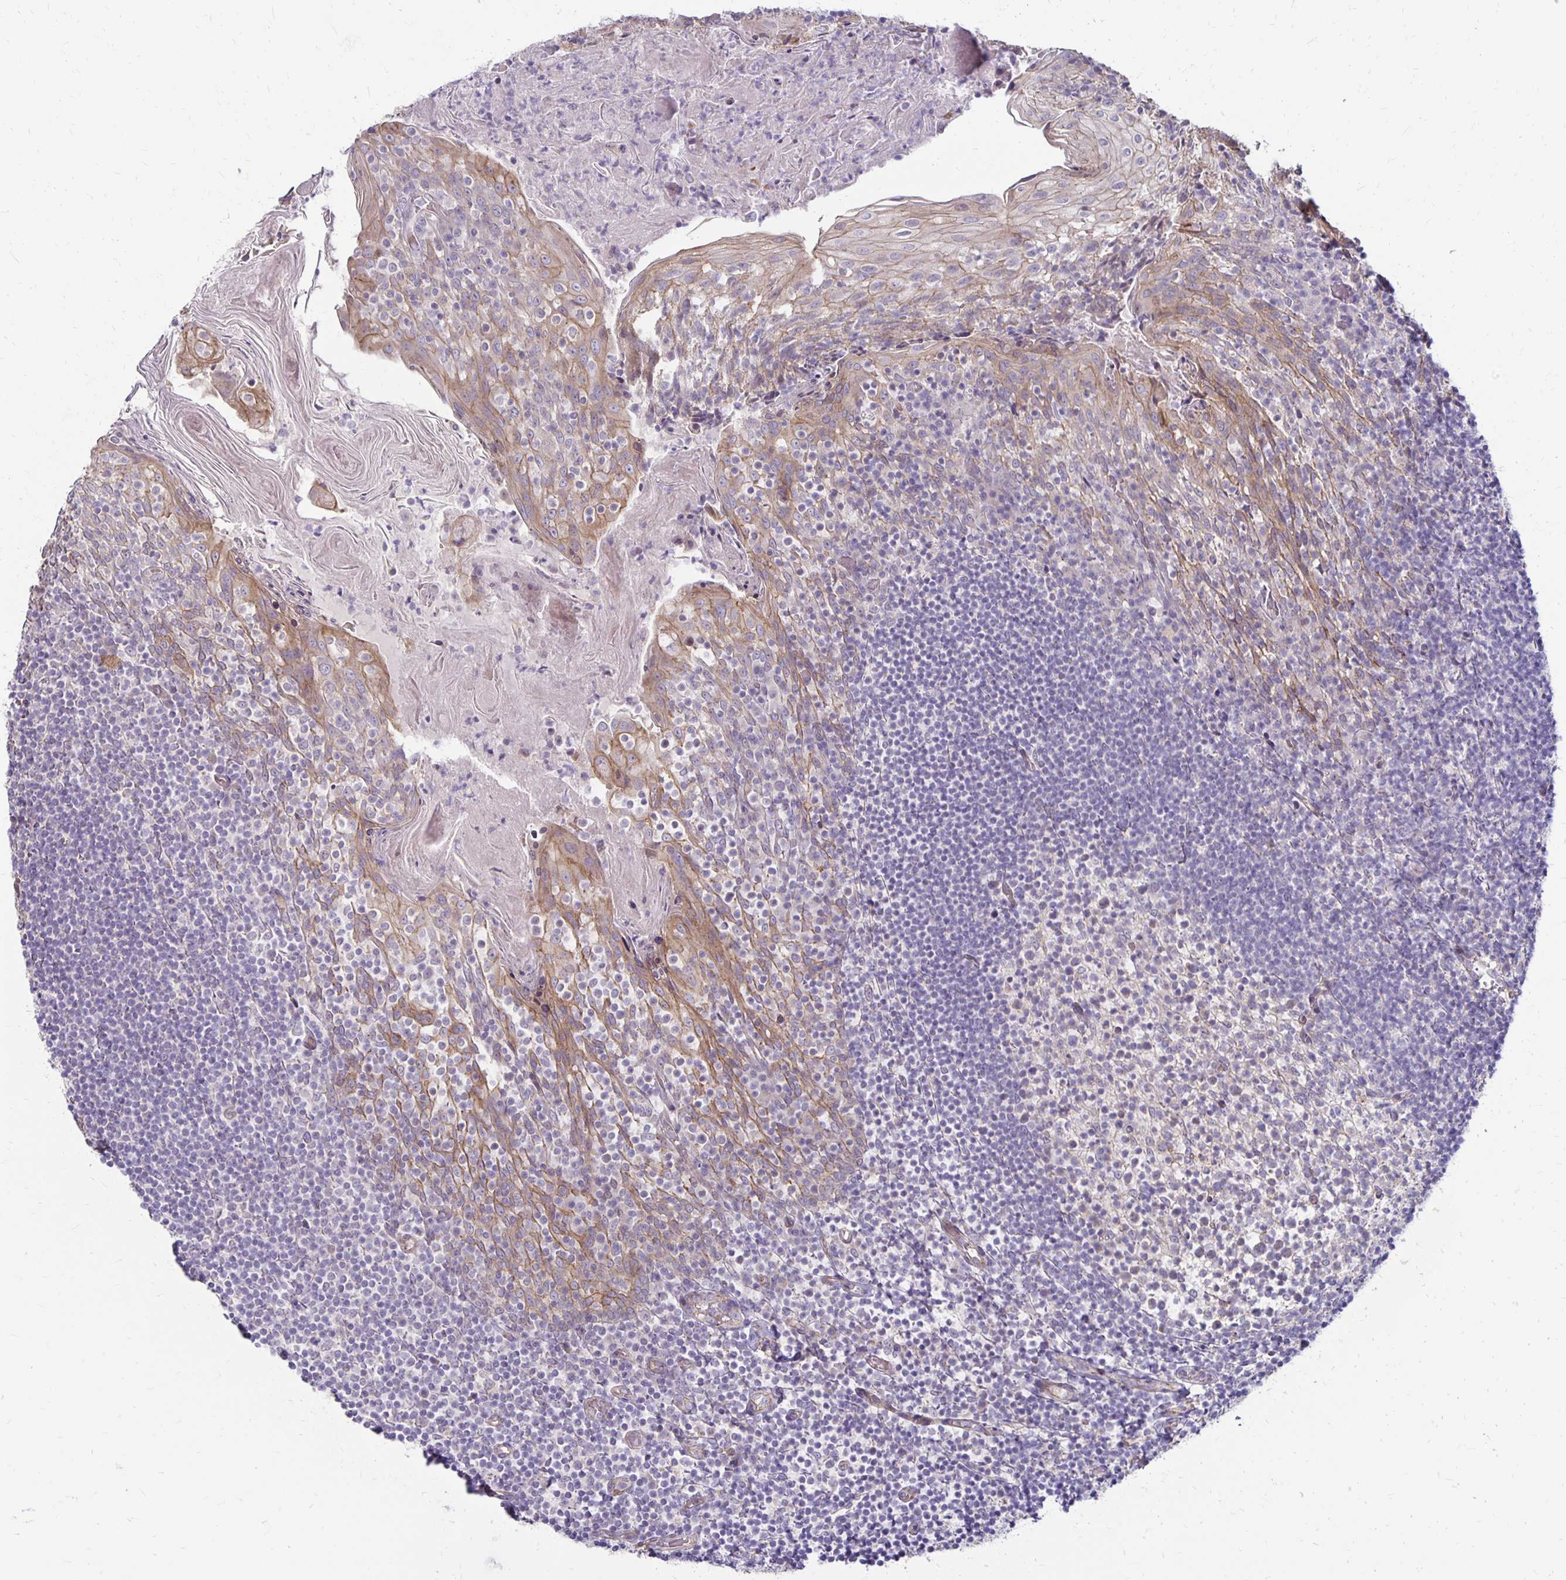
{"staining": {"intensity": "negative", "quantity": "none", "location": "none"}, "tissue": "tonsil", "cell_type": "Germinal center cells", "image_type": "normal", "snomed": [{"axis": "morphology", "description": "Normal tissue, NOS"}, {"axis": "topography", "description": "Tonsil"}], "caption": "DAB (3,3'-diaminobenzidine) immunohistochemical staining of benign tonsil exhibits no significant positivity in germinal center cells.", "gene": "KATNBL1", "patient": {"sex": "female", "age": 10}}